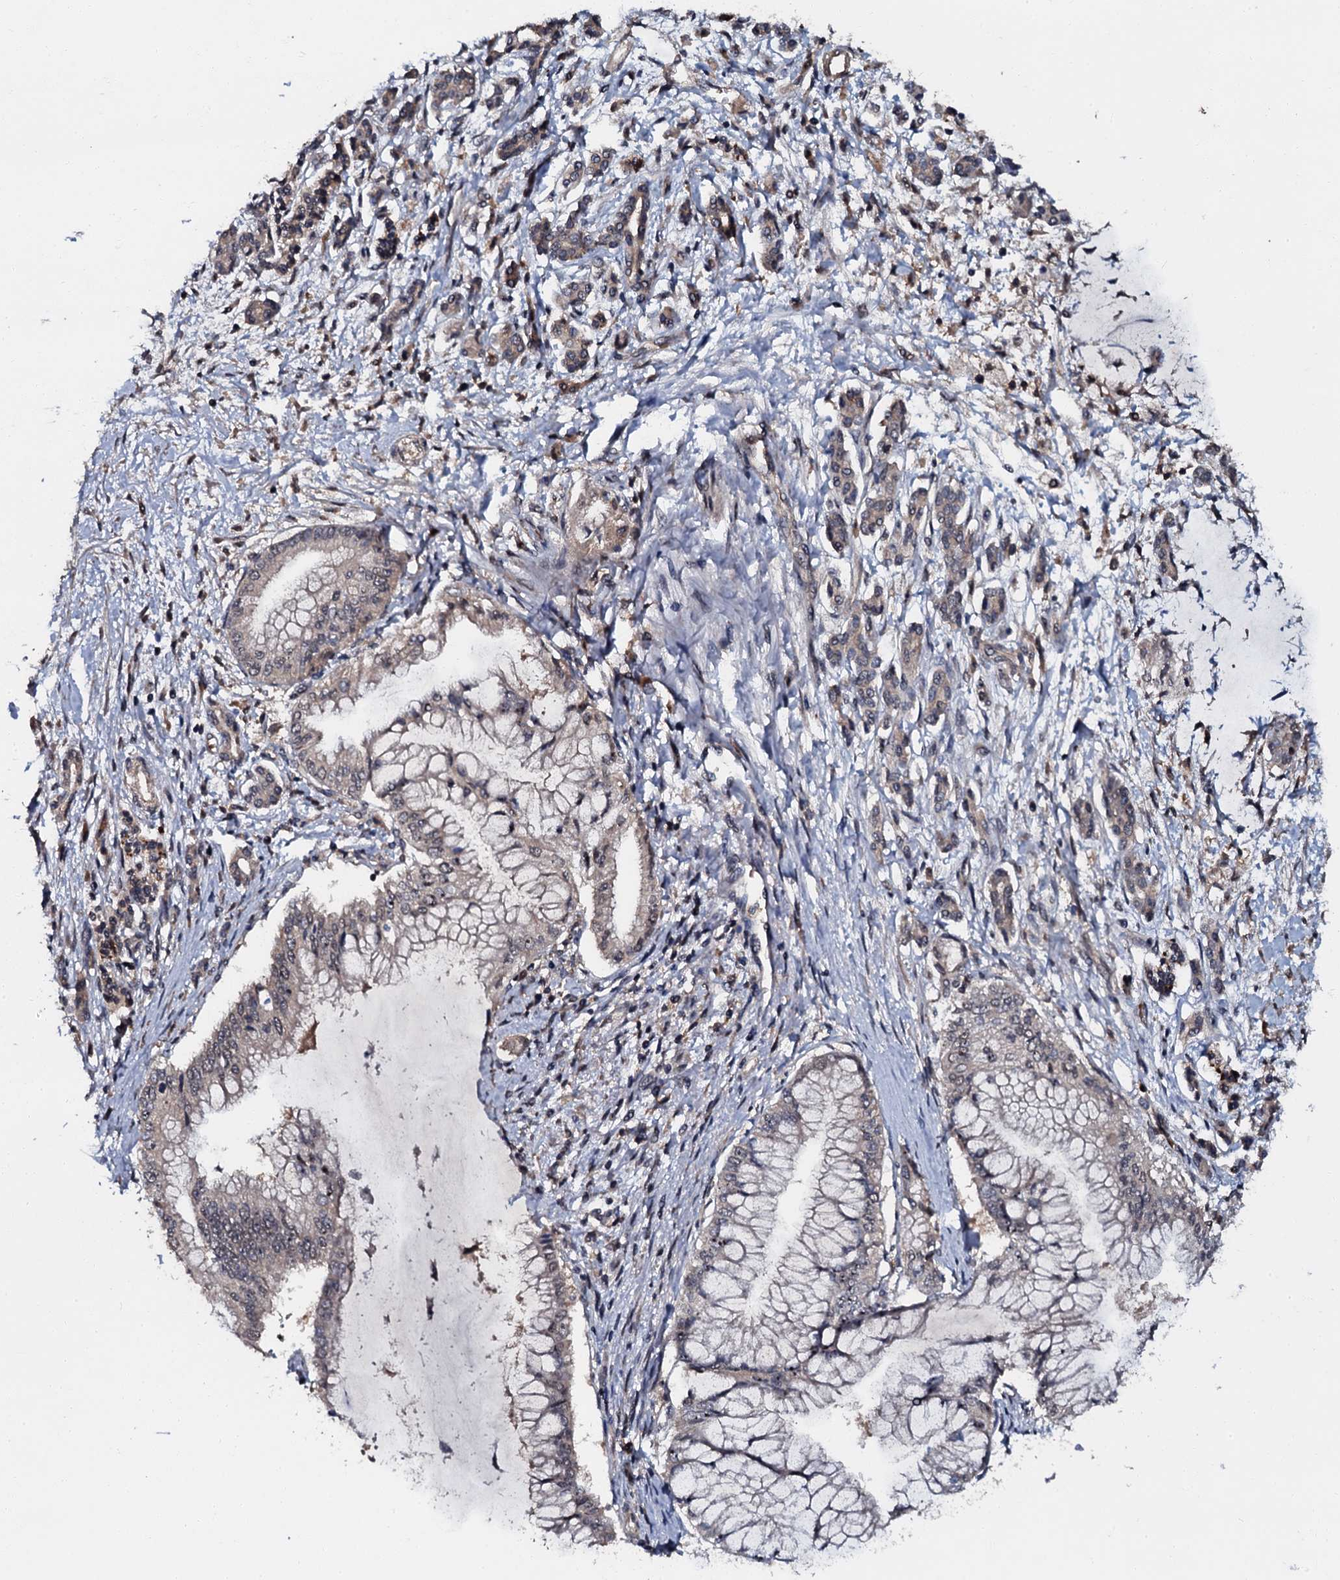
{"staining": {"intensity": "weak", "quantity": "<25%", "location": "cytoplasmic/membranous"}, "tissue": "pancreatic cancer", "cell_type": "Tumor cells", "image_type": "cancer", "snomed": [{"axis": "morphology", "description": "Adenocarcinoma, NOS"}, {"axis": "topography", "description": "Pancreas"}], "caption": "Tumor cells are negative for protein expression in human pancreatic adenocarcinoma.", "gene": "N4BP1", "patient": {"sex": "male", "age": 58}}